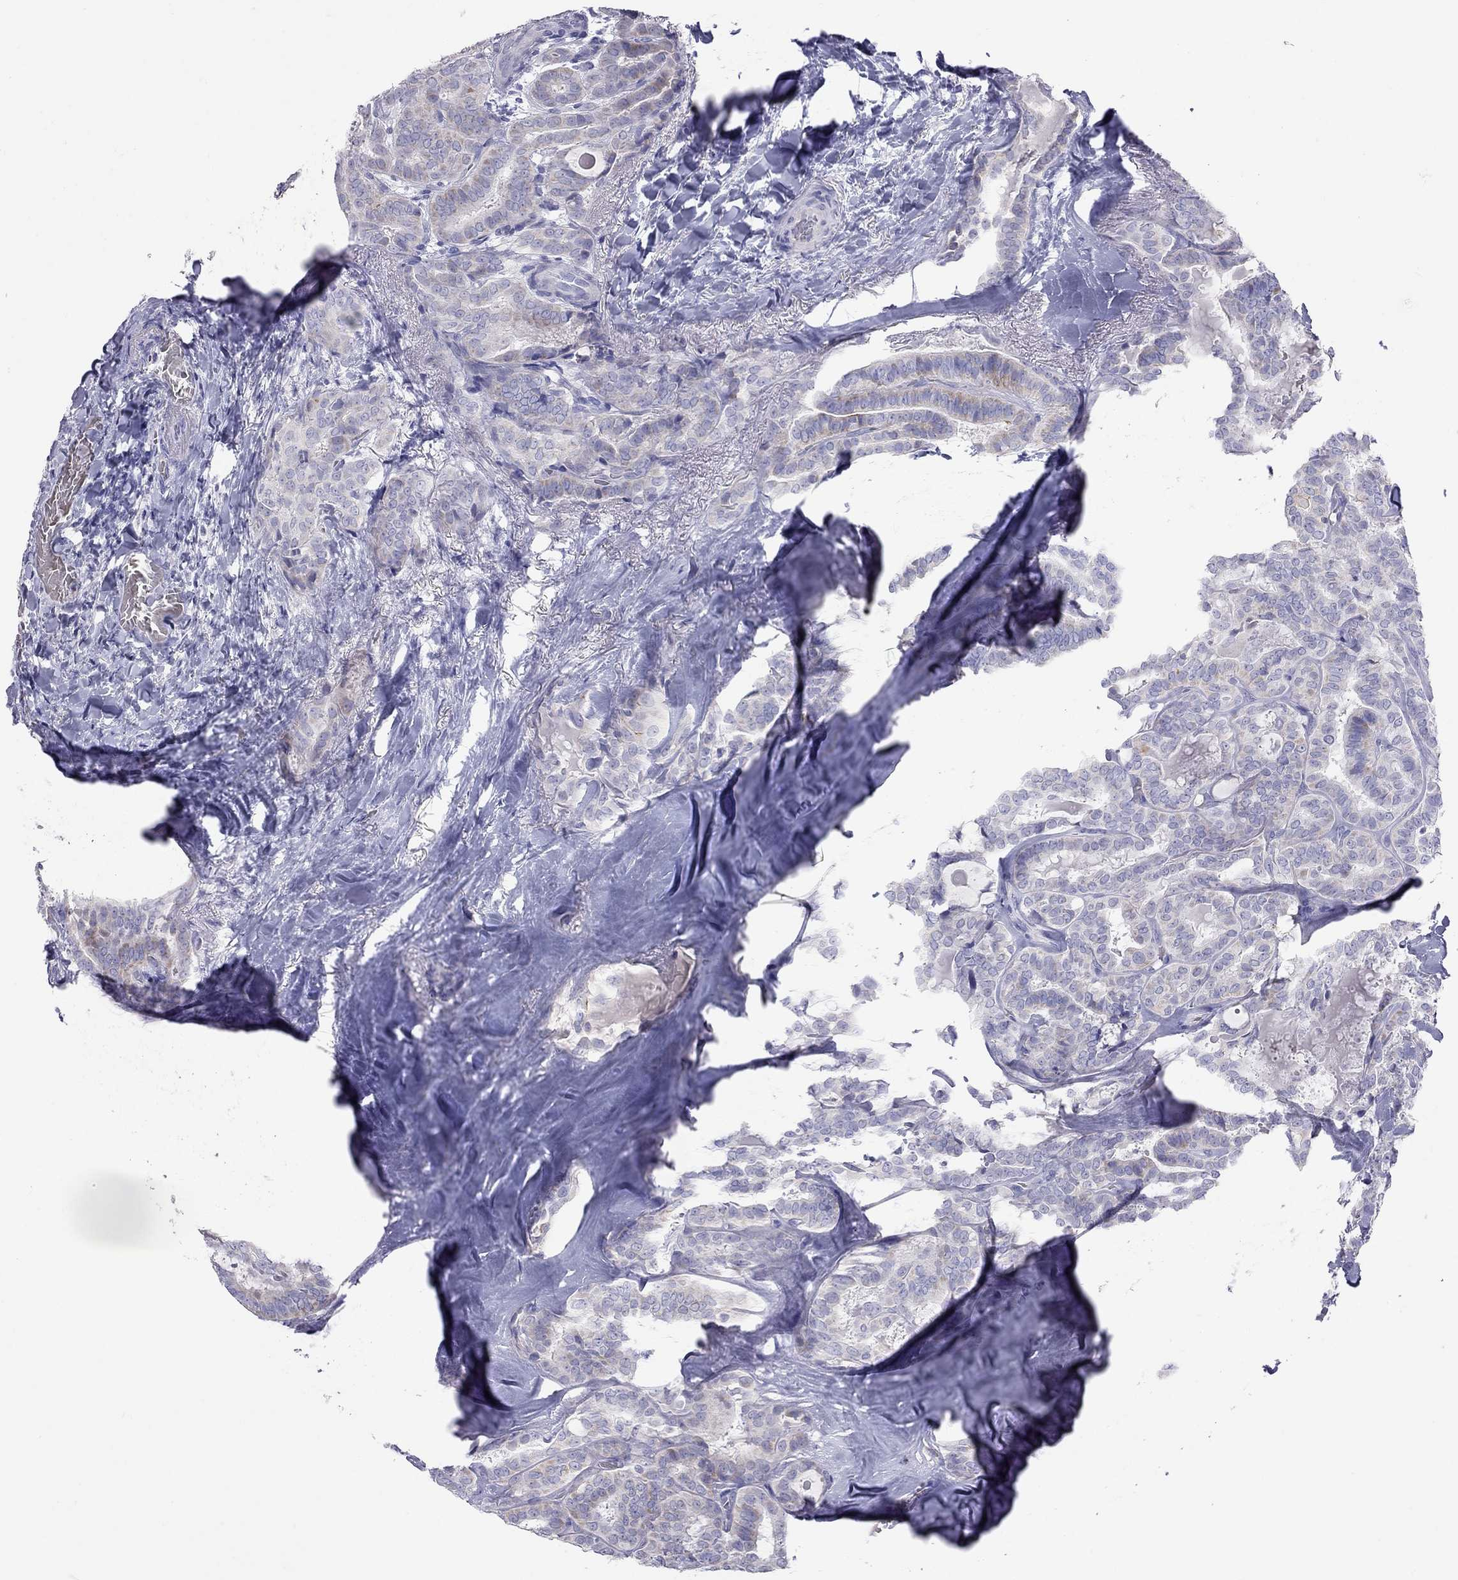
{"staining": {"intensity": "moderate", "quantity": "25%-75%", "location": "cytoplasmic/membranous"}, "tissue": "thyroid cancer", "cell_type": "Tumor cells", "image_type": "cancer", "snomed": [{"axis": "morphology", "description": "Papillary adenocarcinoma, NOS"}, {"axis": "topography", "description": "Thyroid gland"}], "caption": "Moderate cytoplasmic/membranous protein positivity is identified in approximately 25%-75% of tumor cells in thyroid cancer.", "gene": "MUC16", "patient": {"sex": "female", "age": 39}}